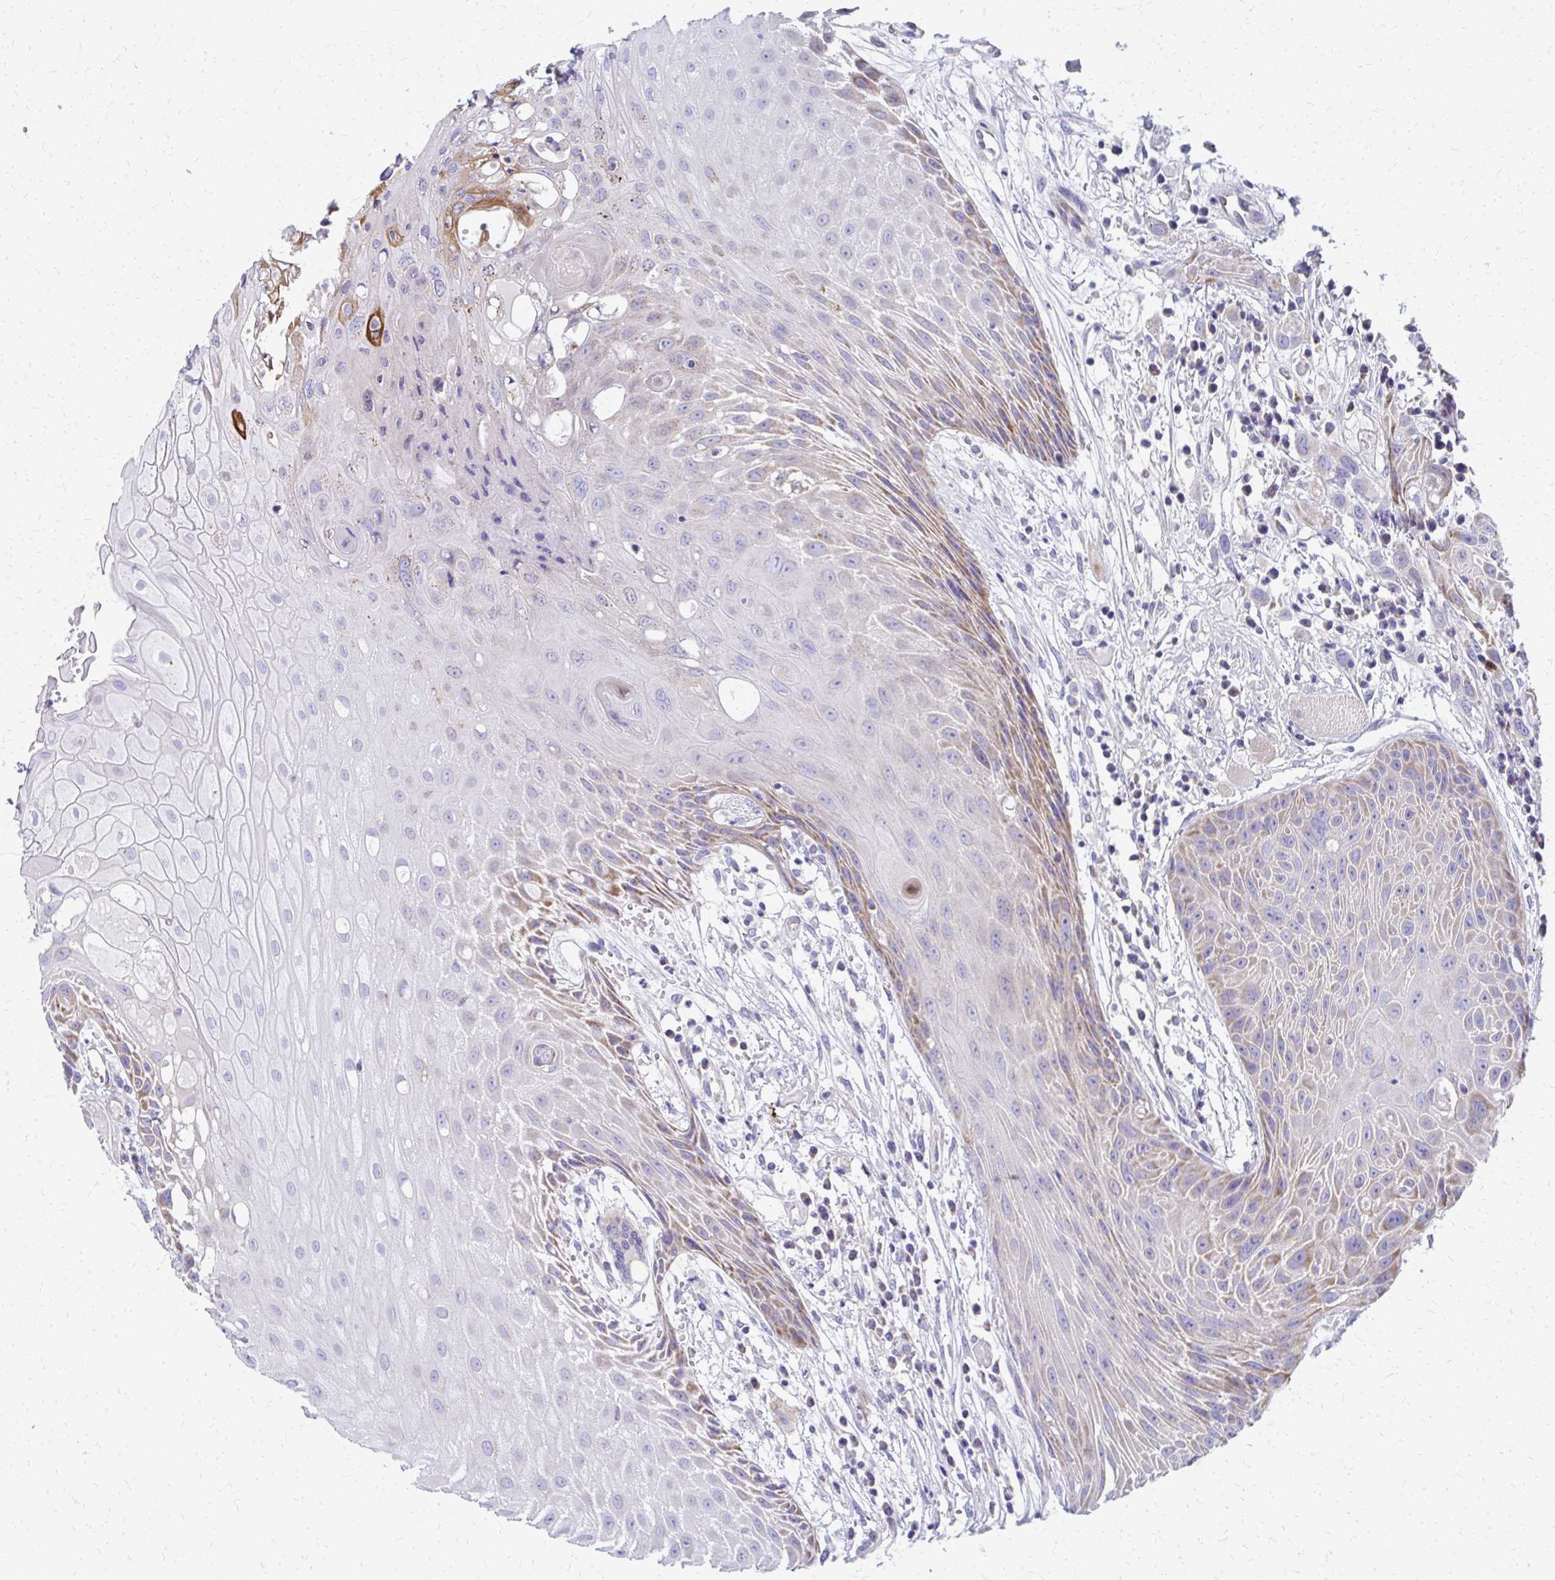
{"staining": {"intensity": "weak", "quantity": "25%-75%", "location": "cytoplasmic/membranous"}, "tissue": "head and neck cancer", "cell_type": "Tumor cells", "image_type": "cancer", "snomed": [{"axis": "morphology", "description": "Squamous cell carcinoma, NOS"}, {"axis": "topography", "description": "Head-Neck"}], "caption": "Immunohistochemical staining of squamous cell carcinoma (head and neck) demonstrates low levels of weak cytoplasmic/membranous protein staining in approximately 25%-75% of tumor cells.", "gene": "IL37", "patient": {"sex": "female", "age": 73}}